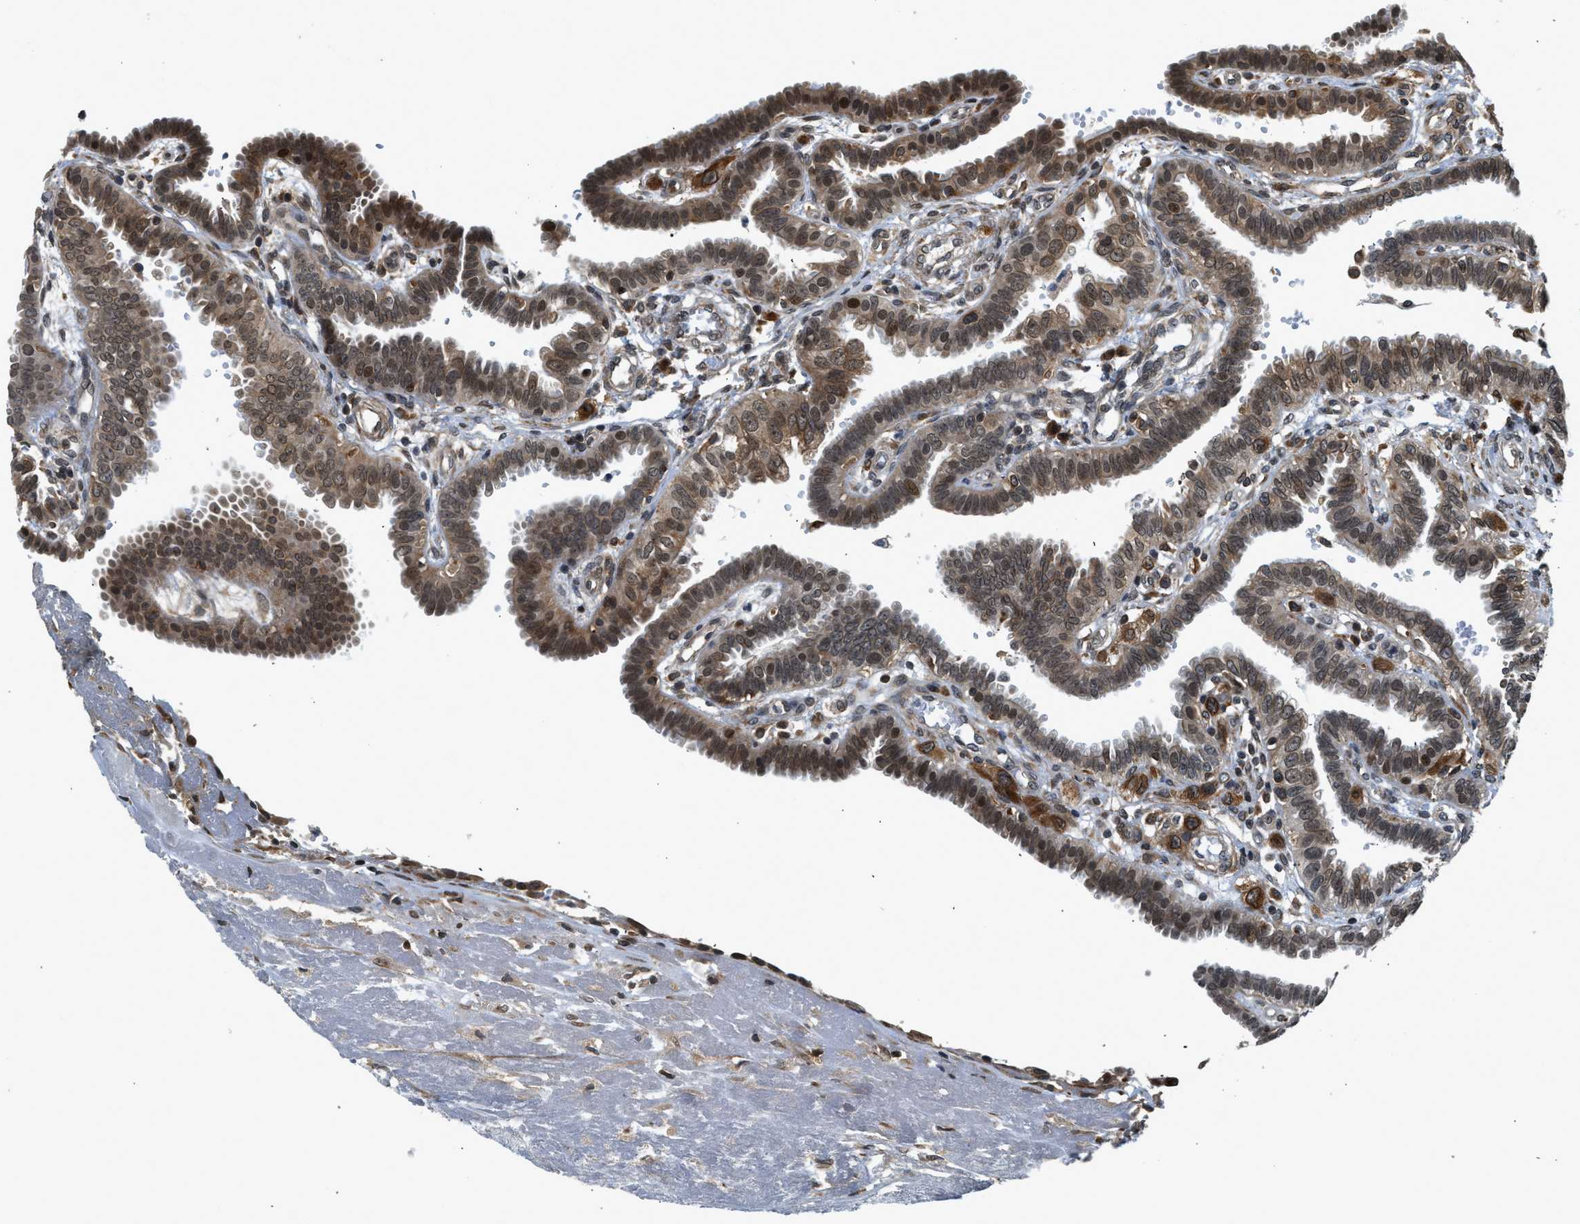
{"staining": {"intensity": "moderate", "quantity": ">75%", "location": "nuclear"}, "tissue": "fallopian tube", "cell_type": "Glandular cells", "image_type": "normal", "snomed": [{"axis": "morphology", "description": "Normal tissue, NOS"}, {"axis": "topography", "description": "Fallopian tube"}, {"axis": "topography", "description": "Placenta"}], "caption": "Immunohistochemistry (IHC) (DAB) staining of unremarkable human fallopian tube exhibits moderate nuclear protein expression in about >75% of glandular cells.", "gene": "RETREG3", "patient": {"sex": "female", "age": 34}}